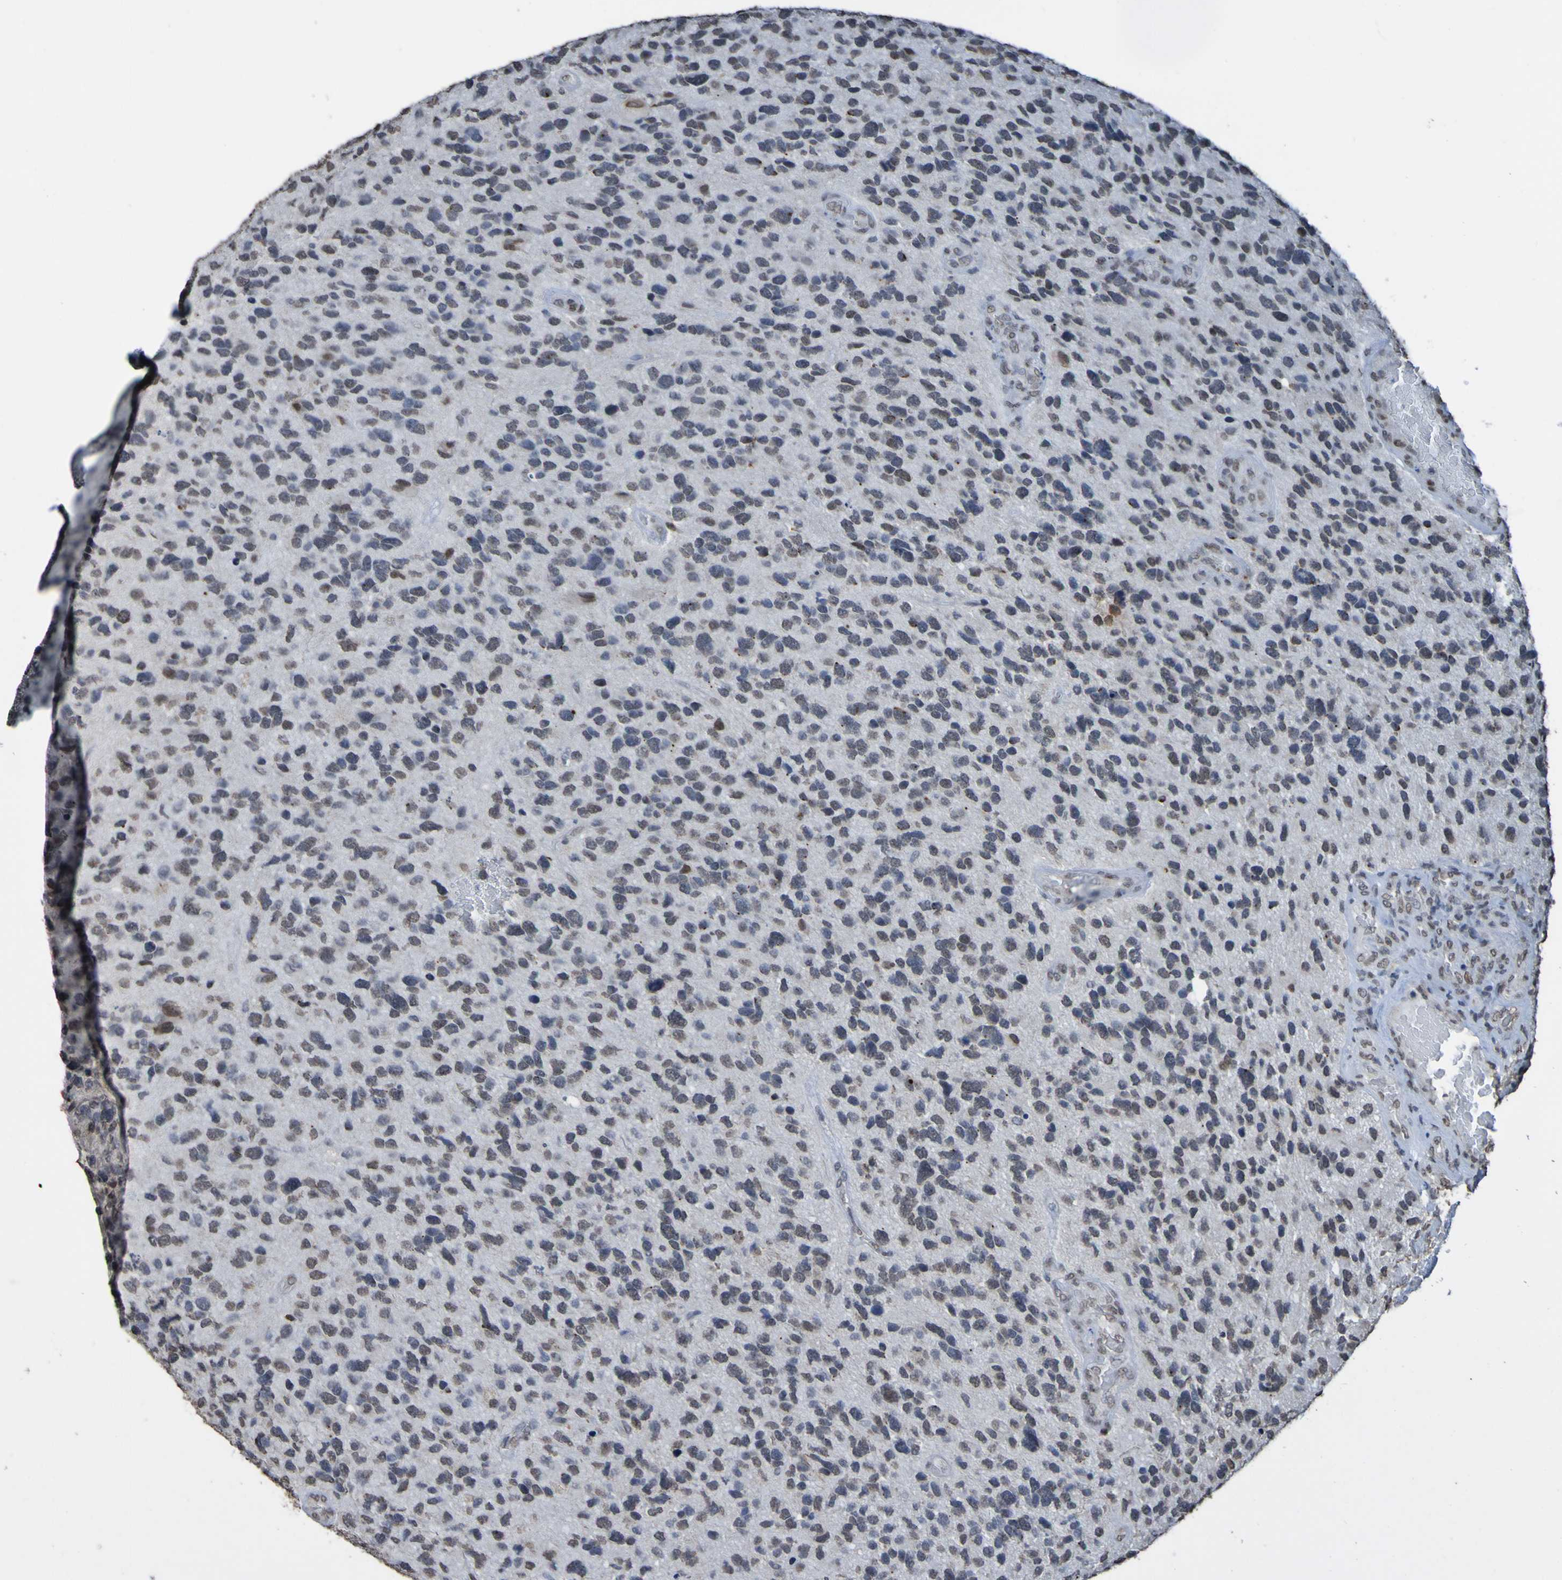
{"staining": {"intensity": "negative", "quantity": "none", "location": "none"}, "tissue": "glioma", "cell_type": "Tumor cells", "image_type": "cancer", "snomed": [{"axis": "morphology", "description": "Glioma, malignant, High grade"}, {"axis": "topography", "description": "Brain"}], "caption": "Immunohistochemical staining of glioma demonstrates no significant positivity in tumor cells.", "gene": "ALKBH2", "patient": {"sex": "female", "age": 58}}